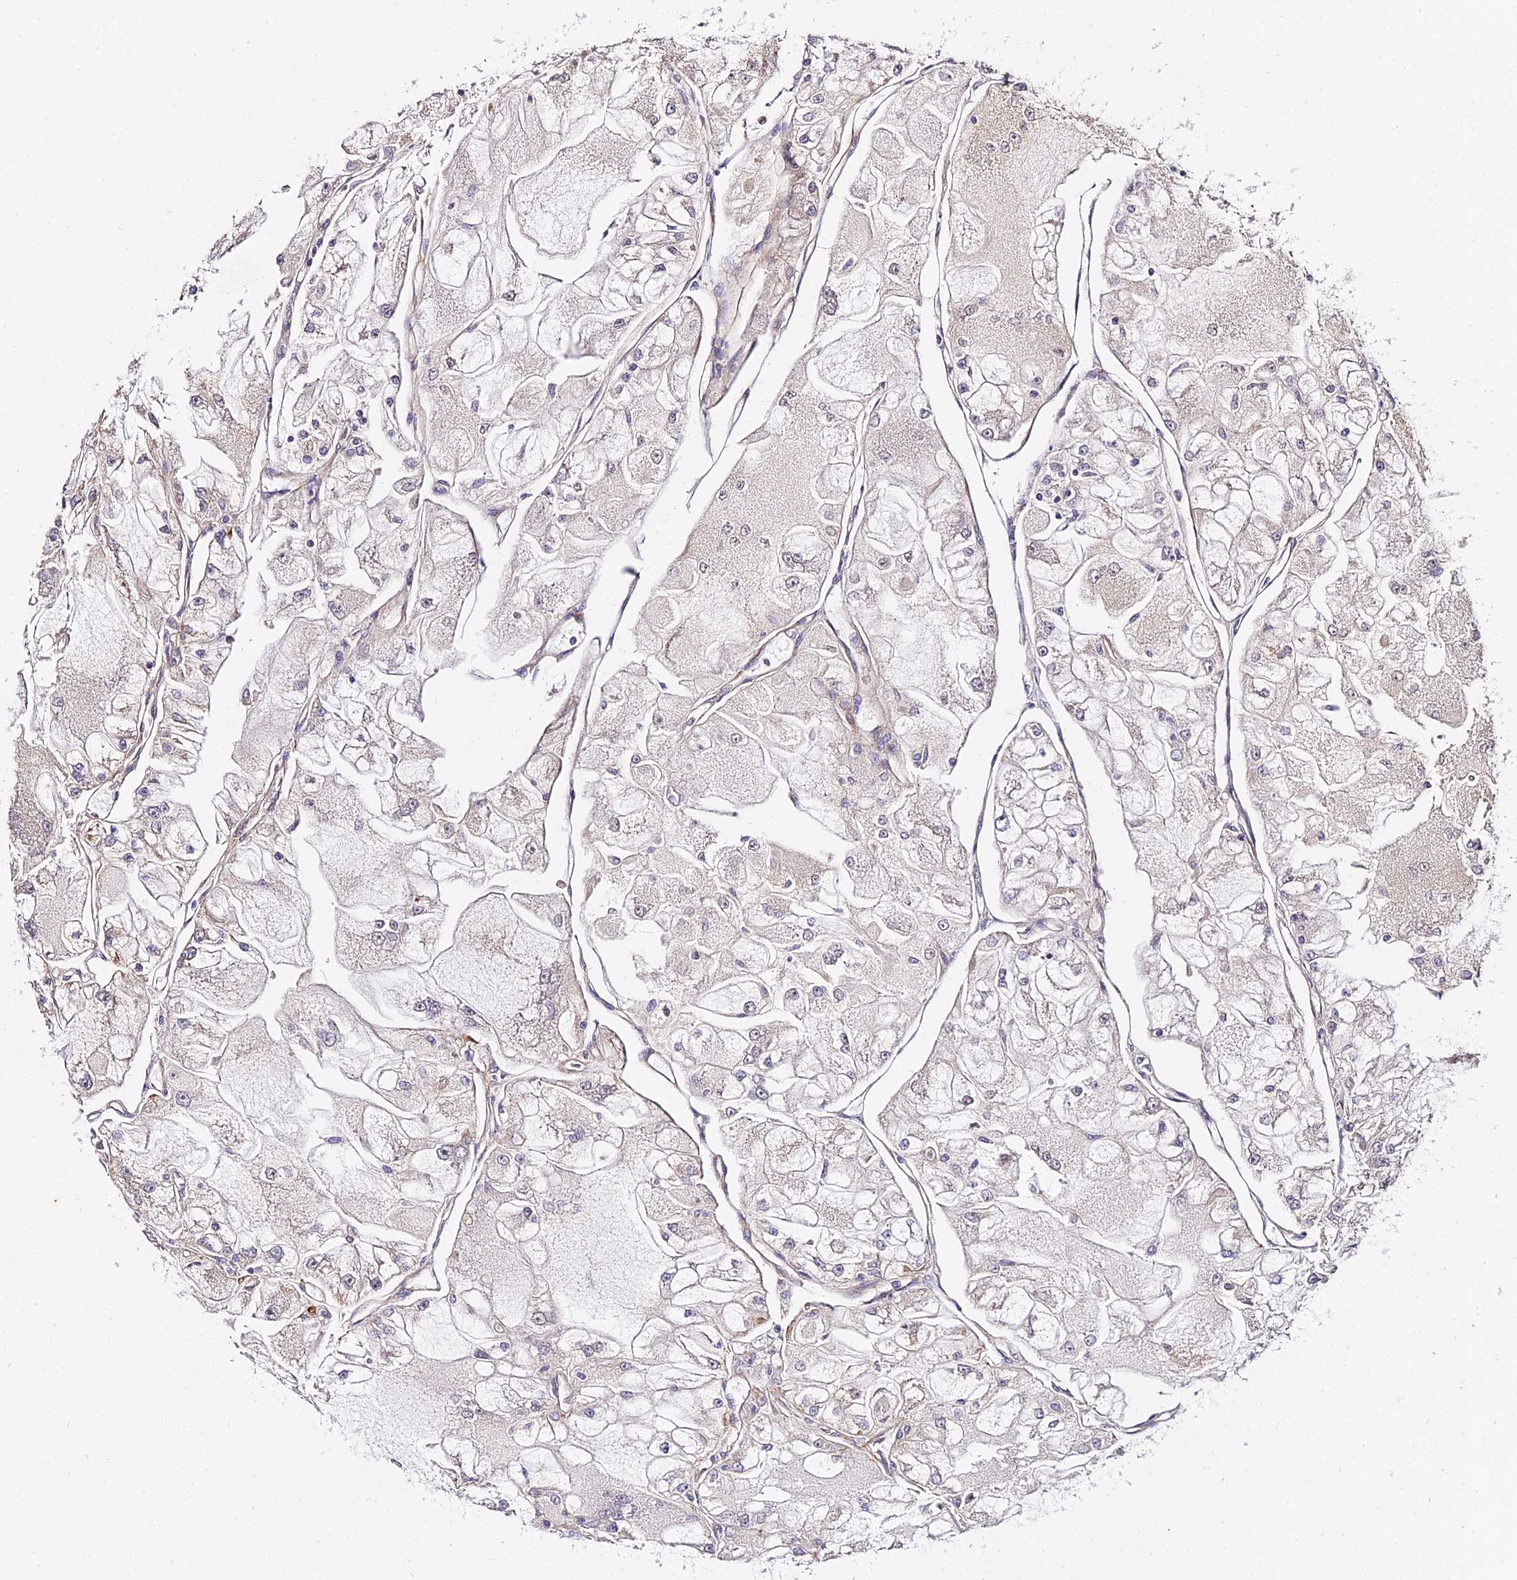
{"staining": {"intensity": "negative", "quantity": "none", "location": "none"}, "tissue": "renal cancer", "cell_type": "Tumor cells", "image_type": "cancer", "snomed": [{"axis": "morphology", "description": "Adenocarcinoma, NOS"}, {"axis": "topography", "description": "Kidney"}], "caption": "Protein analysis of renal cancer (adenocarcinoma) exhibits no significant expression in tumor cells.", "gene": "WDR5B", "patient": {"sex": "female", "age": 72}}